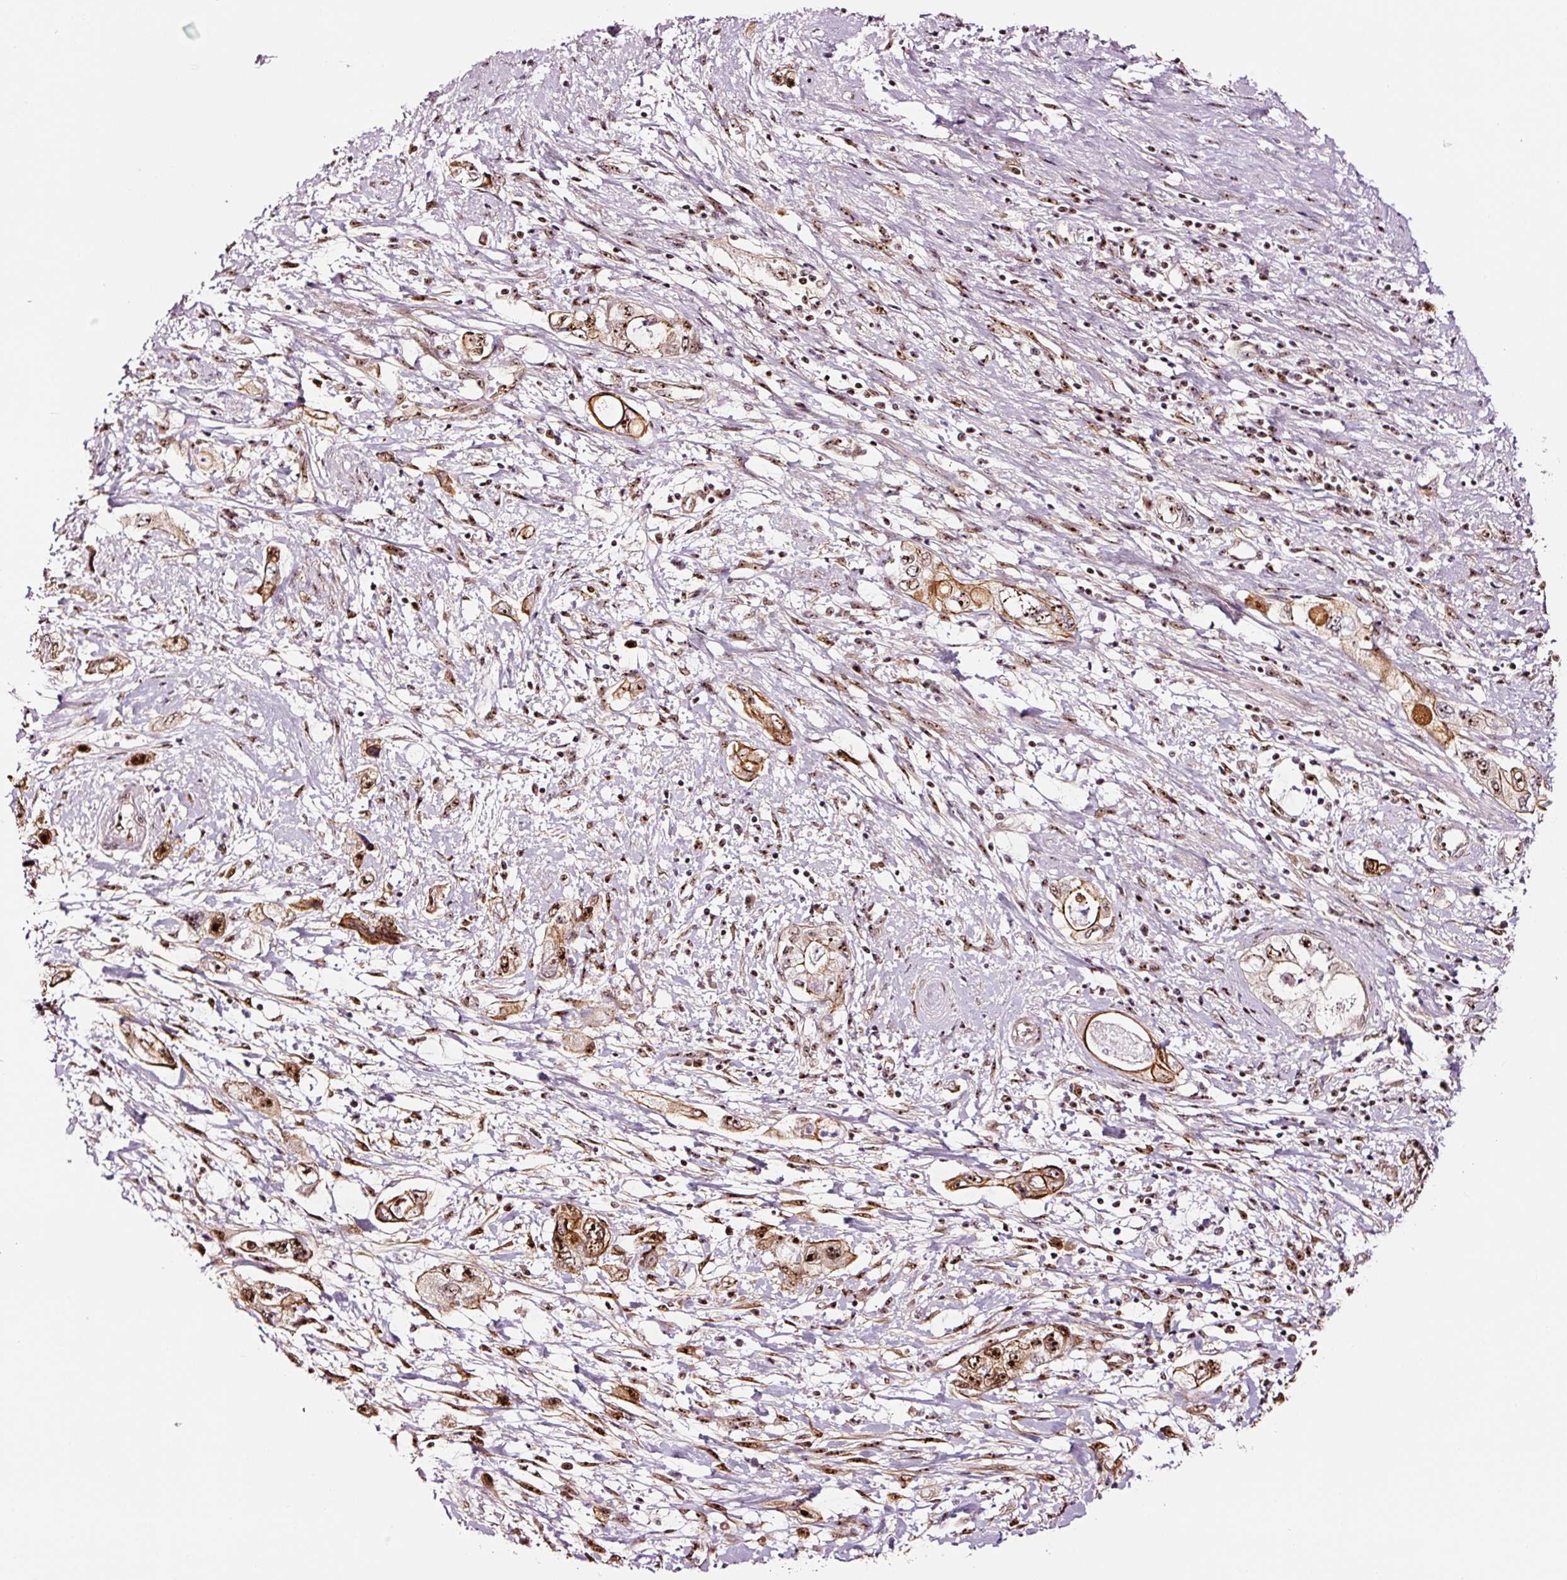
{"staining": {"intensity": "strong", "quantity": ">75%", "location": "cytoplasmic/membranous,nuclear"}, "tissue": "pancreatic cancer", "cell_type": "Tumor cells", "image_type": "cancer", "snomed": [{"axis": "morphology", "description": "Adenocarcinoma, NOS"}, {"axis": "topography", "description": "Pancreas"}], "caption": "Immunohistochemical staining of human pancreatic cancer (adenocarcinoma) reveals high levels of strong cytoplasmic/membranous and nuclear protein expression in about >75% of tumor cells.", "gene": "GNL3", "patient": {"sex": "female", "age": 73}}